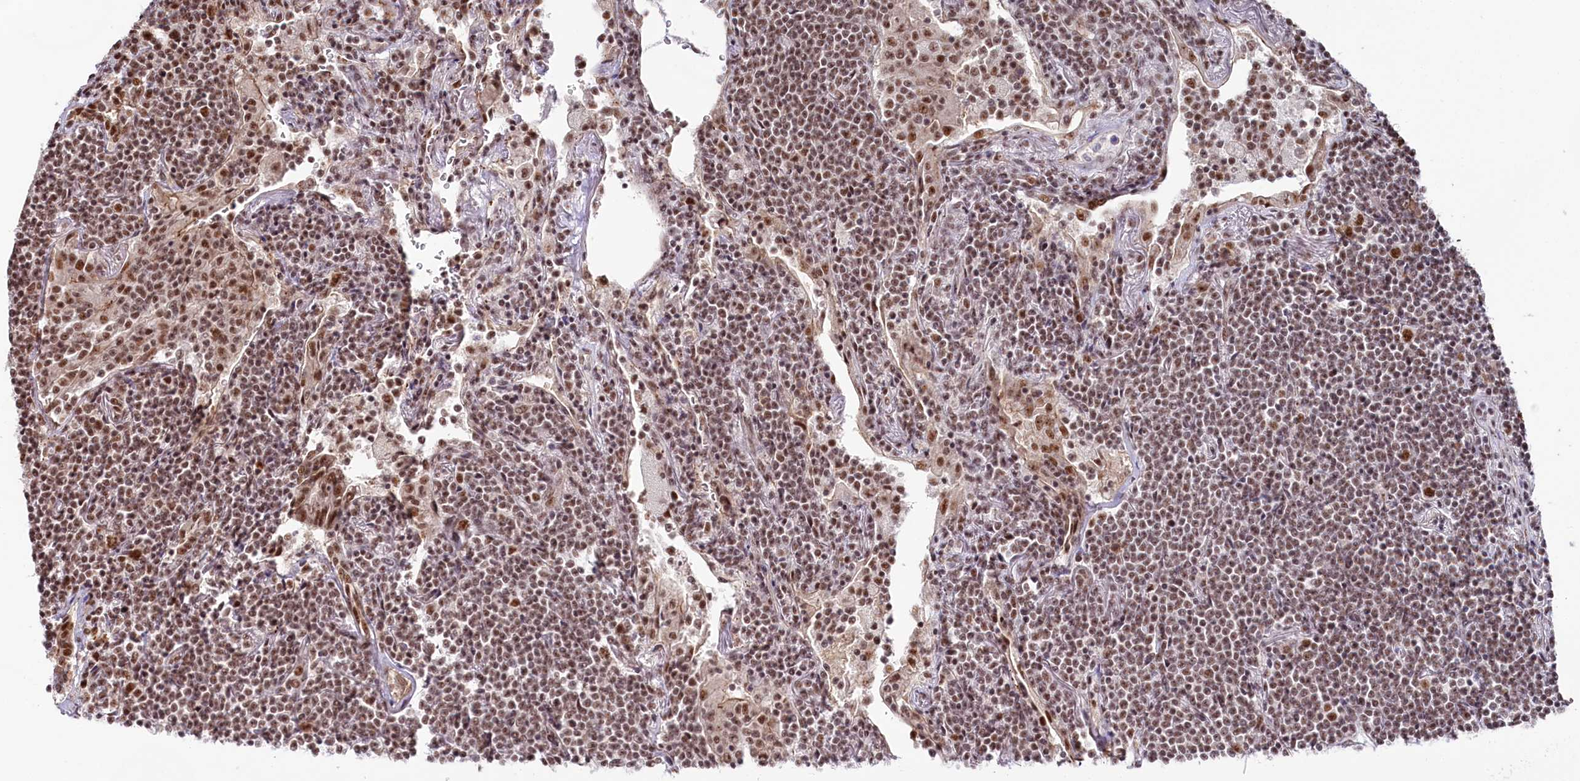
{"staining": {"intensity": "moderate", "quantity": ">75%", "location": "nuclear"}, "tissue": "lymphoma", "cell_type": "Tumor cells", "image_type": "cancer", "snomed": [{"axis": "morphology", "description": "Malignant lymphoma, non-Hodgkin's type, Low grade"}, {"axis": "topography", "description": "Lung"}], "caption": "A brown stain labels moderate nuclear staining of a protein in human lymphoma tumor cells.", "gene": "POLR2H", "patient": {"sex": "female", "age": 71}}